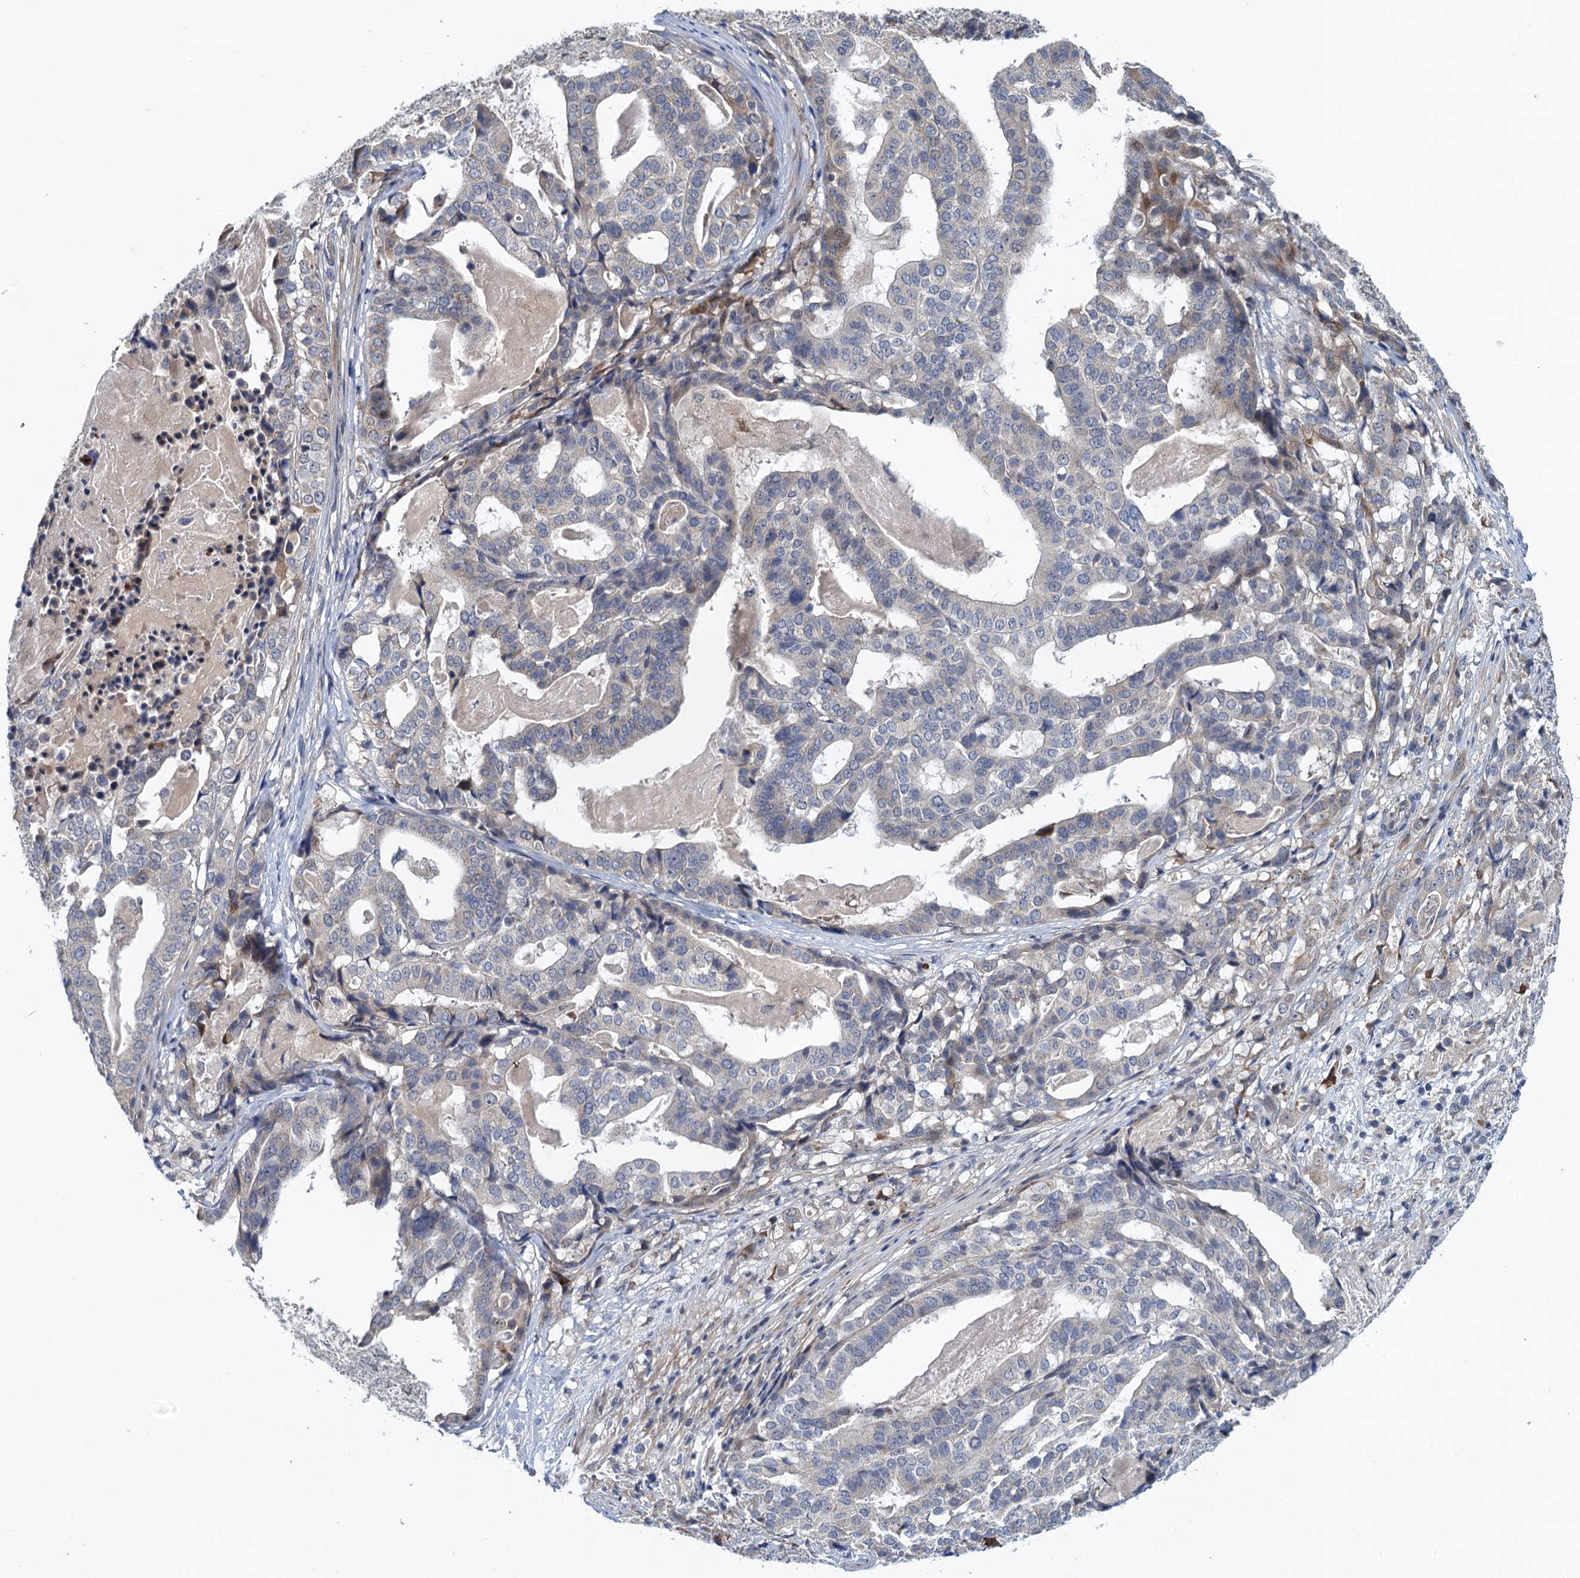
{"staining": {"intensity": "negative", "quantity": "none", "location": "none"}, "tissue": "stomach cancer", "cell_type": "Tumor cells", "image_type": "cancer", "snomed": [{"axis": "morphology", "description": "Adenocarcinoma, NOS"}, {"axis": "topography", "description": "Stomach"}], "caption": "Tumor cells show no significant protein staining in stomach adenocarcinoma. Nuclei are stained in blue.", "gene": "MDM1", "patient": {"sex": "male", "age": 48}}